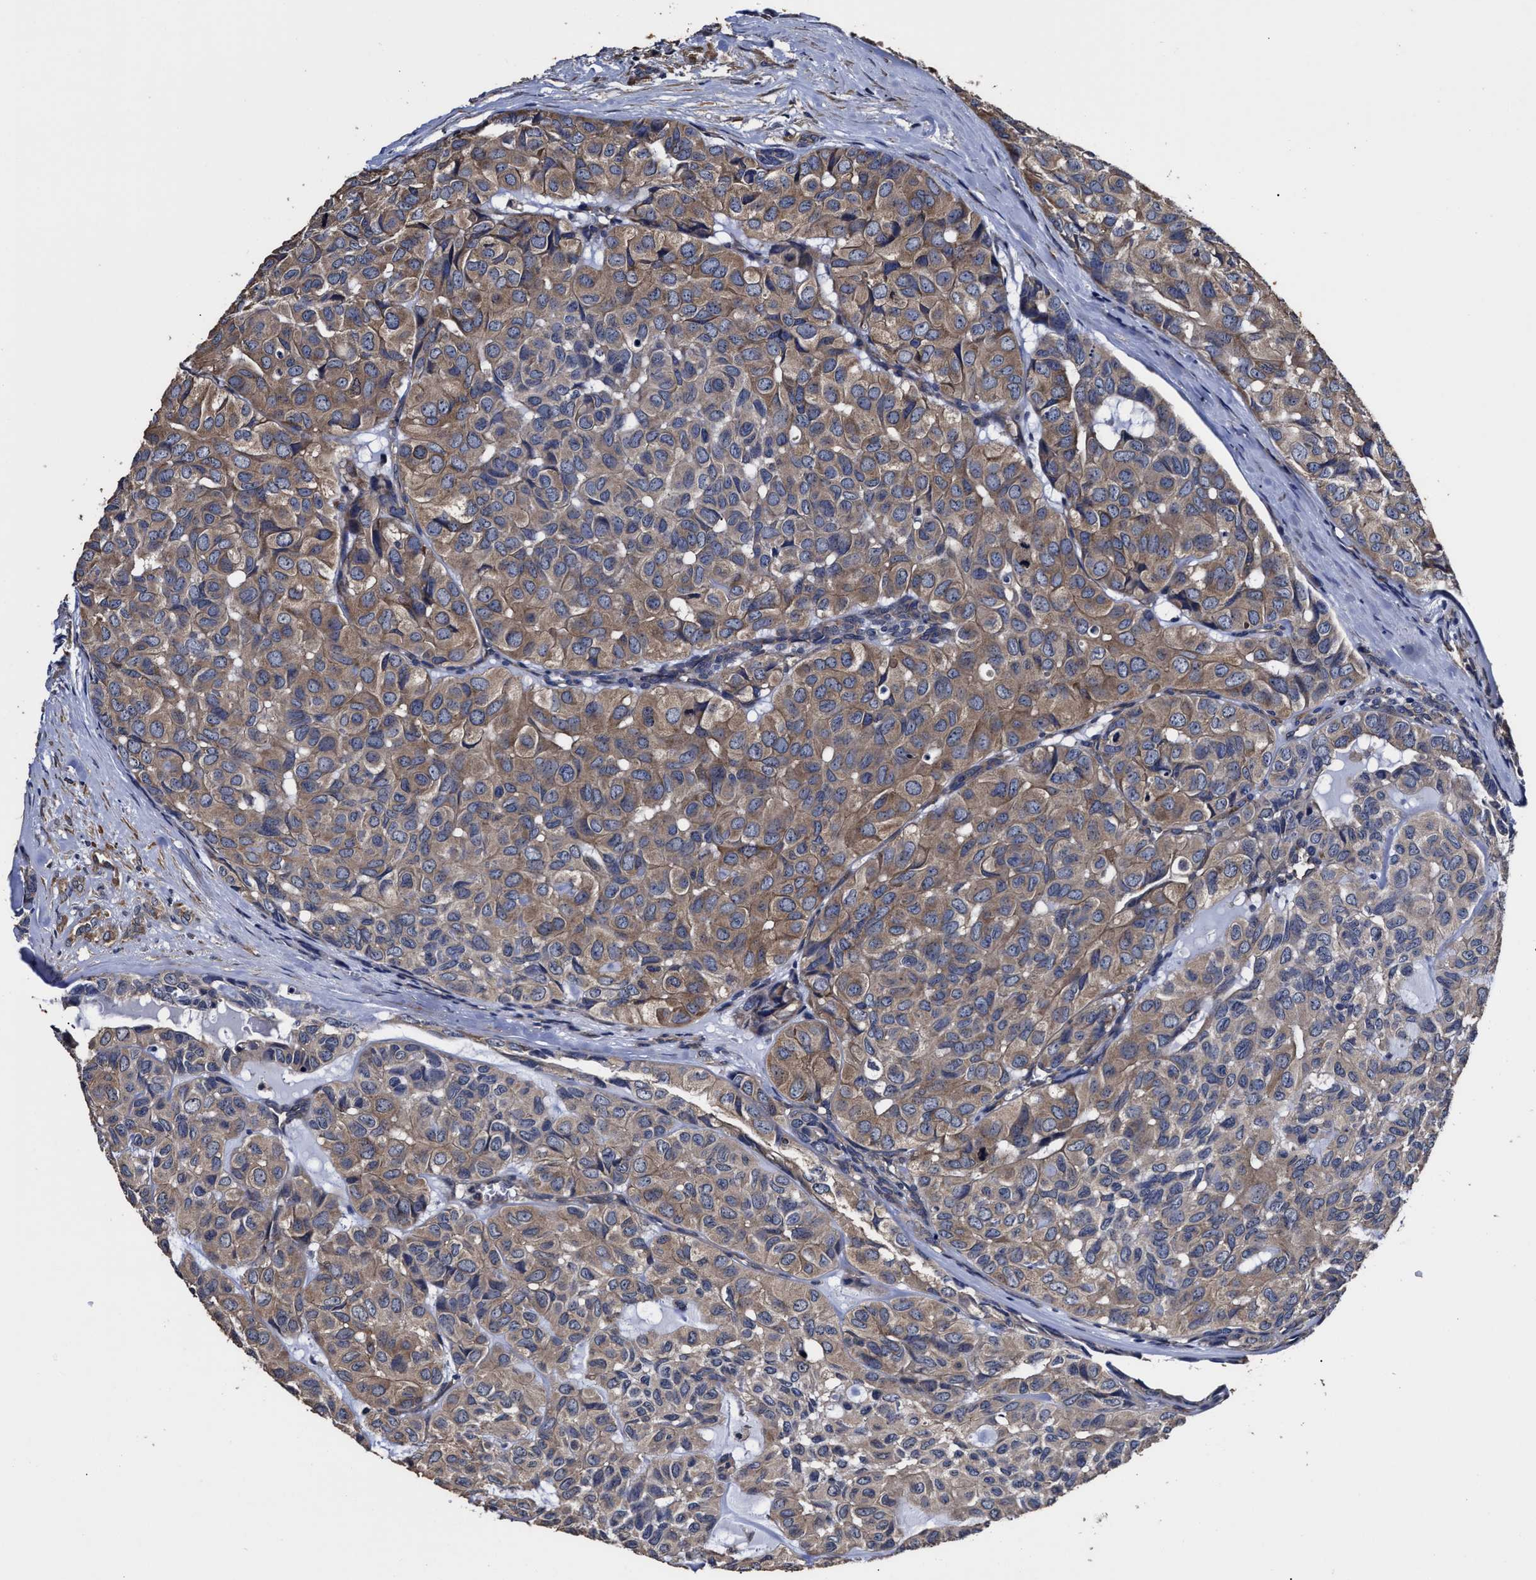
{"staining": {"intensity": "moderate", "quantity": ">75%", "location": "cytoplasmic/membranous"}, "tissue": "head and neck cancer", "cell_type": "Tumor cells", "image_type": "cancer", "snomed": [{"axis": "morphology", "description": "Adenocarcinoma, NOS"}, {"axis": "topography", "description": "Salivary gland, NOS"}, {"axis": "topography", "description": "Head-Neck"}], "caption": "Head and neck adenocarcinoma stained for a protein (brown) displays moderate cytoplasmic/membranous positive positivity in about >75% of tumor cells.", "gene": "AVEN", "patient": {"sex": "female", "age": 76}}